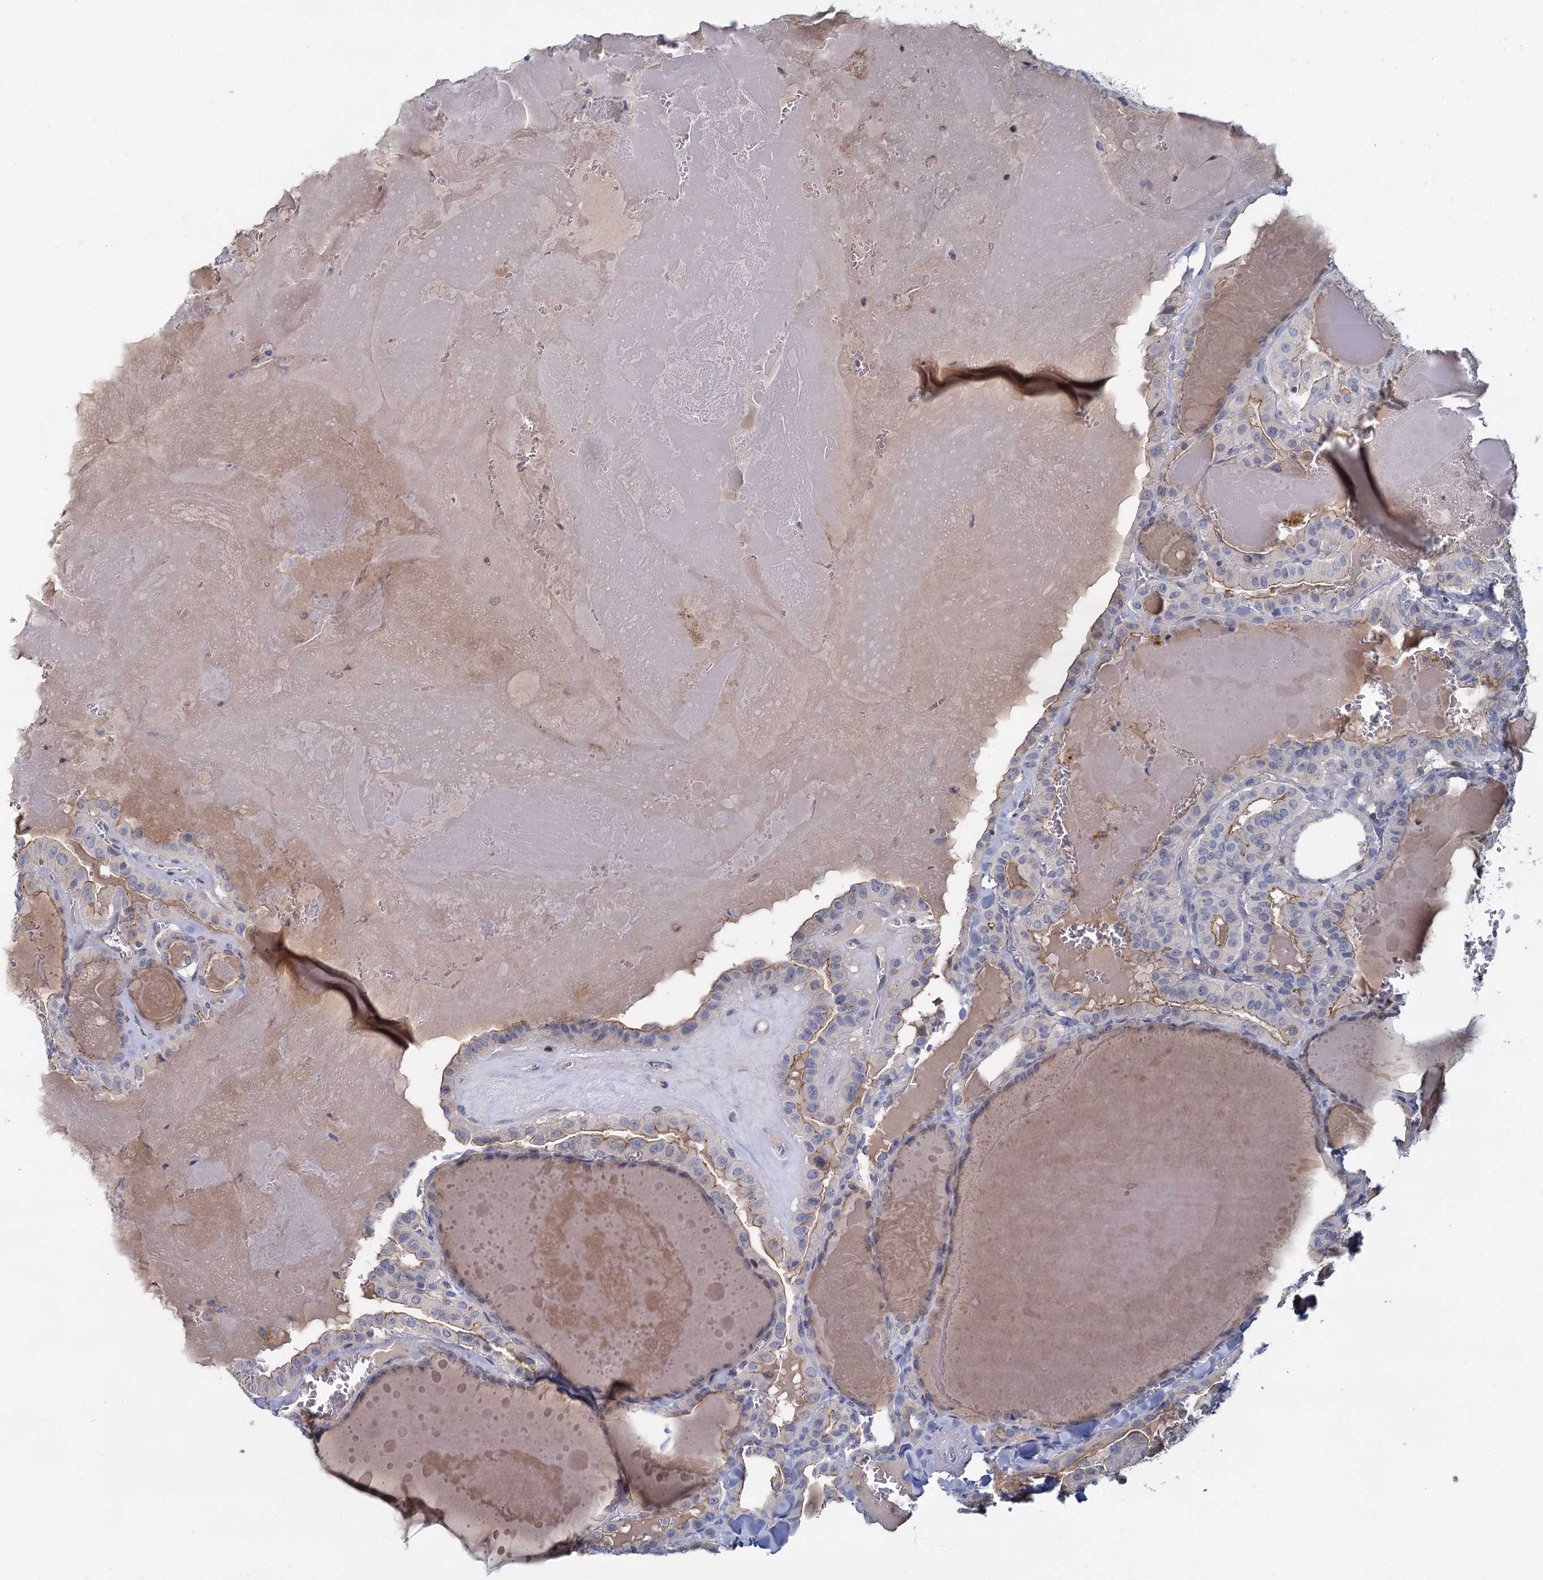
{"staining": {"intensity": "weak", "quantity": "<25%", "location": "cytoplasmic/membranous"}, "tissue": "thyroid cancer", "cell_type": "Tumor cells", "image_type": "cancer", "snomed": [{"axis": "morphology", "description": "Papillary adenocarcinoma, NOS"}, {"axis": "topography", "description": "Thyroid gland"}], "caption": "Papillary adenocarcinoma (thyroid) was stained to show a protein in brown. There is no significant positivity in tumor cells.", "gene": "ACSM3", "patient": {"sex": "male", "age": 52}}